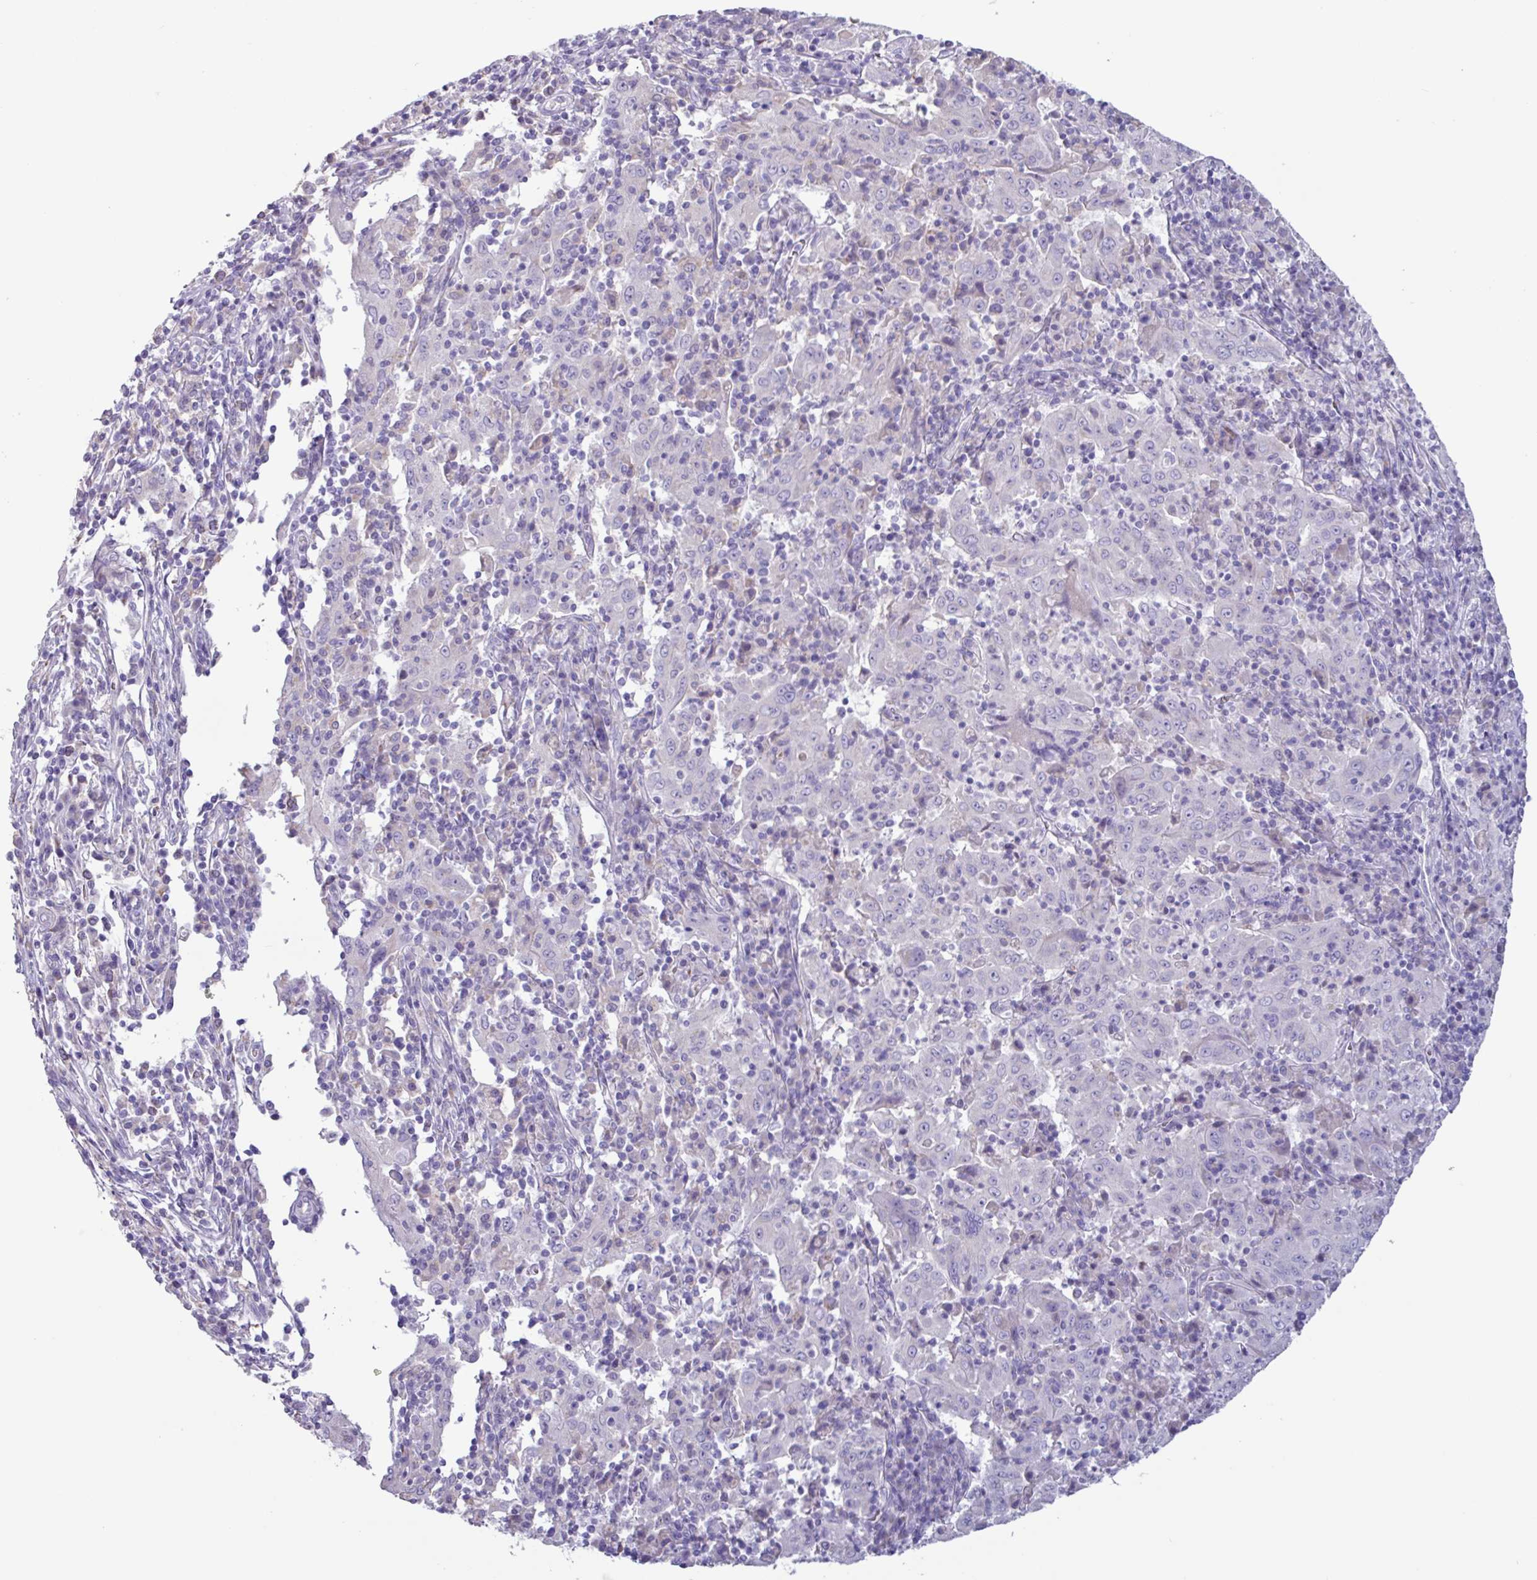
{"staining": {"intensity": "negative", "quantity": "none", "location": "none"}, "tissue": "pancreatic cancer", "cell_type": "Tumor cells", "image_type": "cancer", "snomed": [{"axis": "morphology", "description": "Adenocarcinoma, NOS"}, {"axis": "topography", "description": "Pancreas"}], "caption": "There is no significant staining in tumor cells of adenocarcinoma (pancreatic). (Brightfield microscopy of DAB immunohistochemistry at high magnification).", "gene": "ADGRE1", "patient": {"sex": "male", "age": 63}}